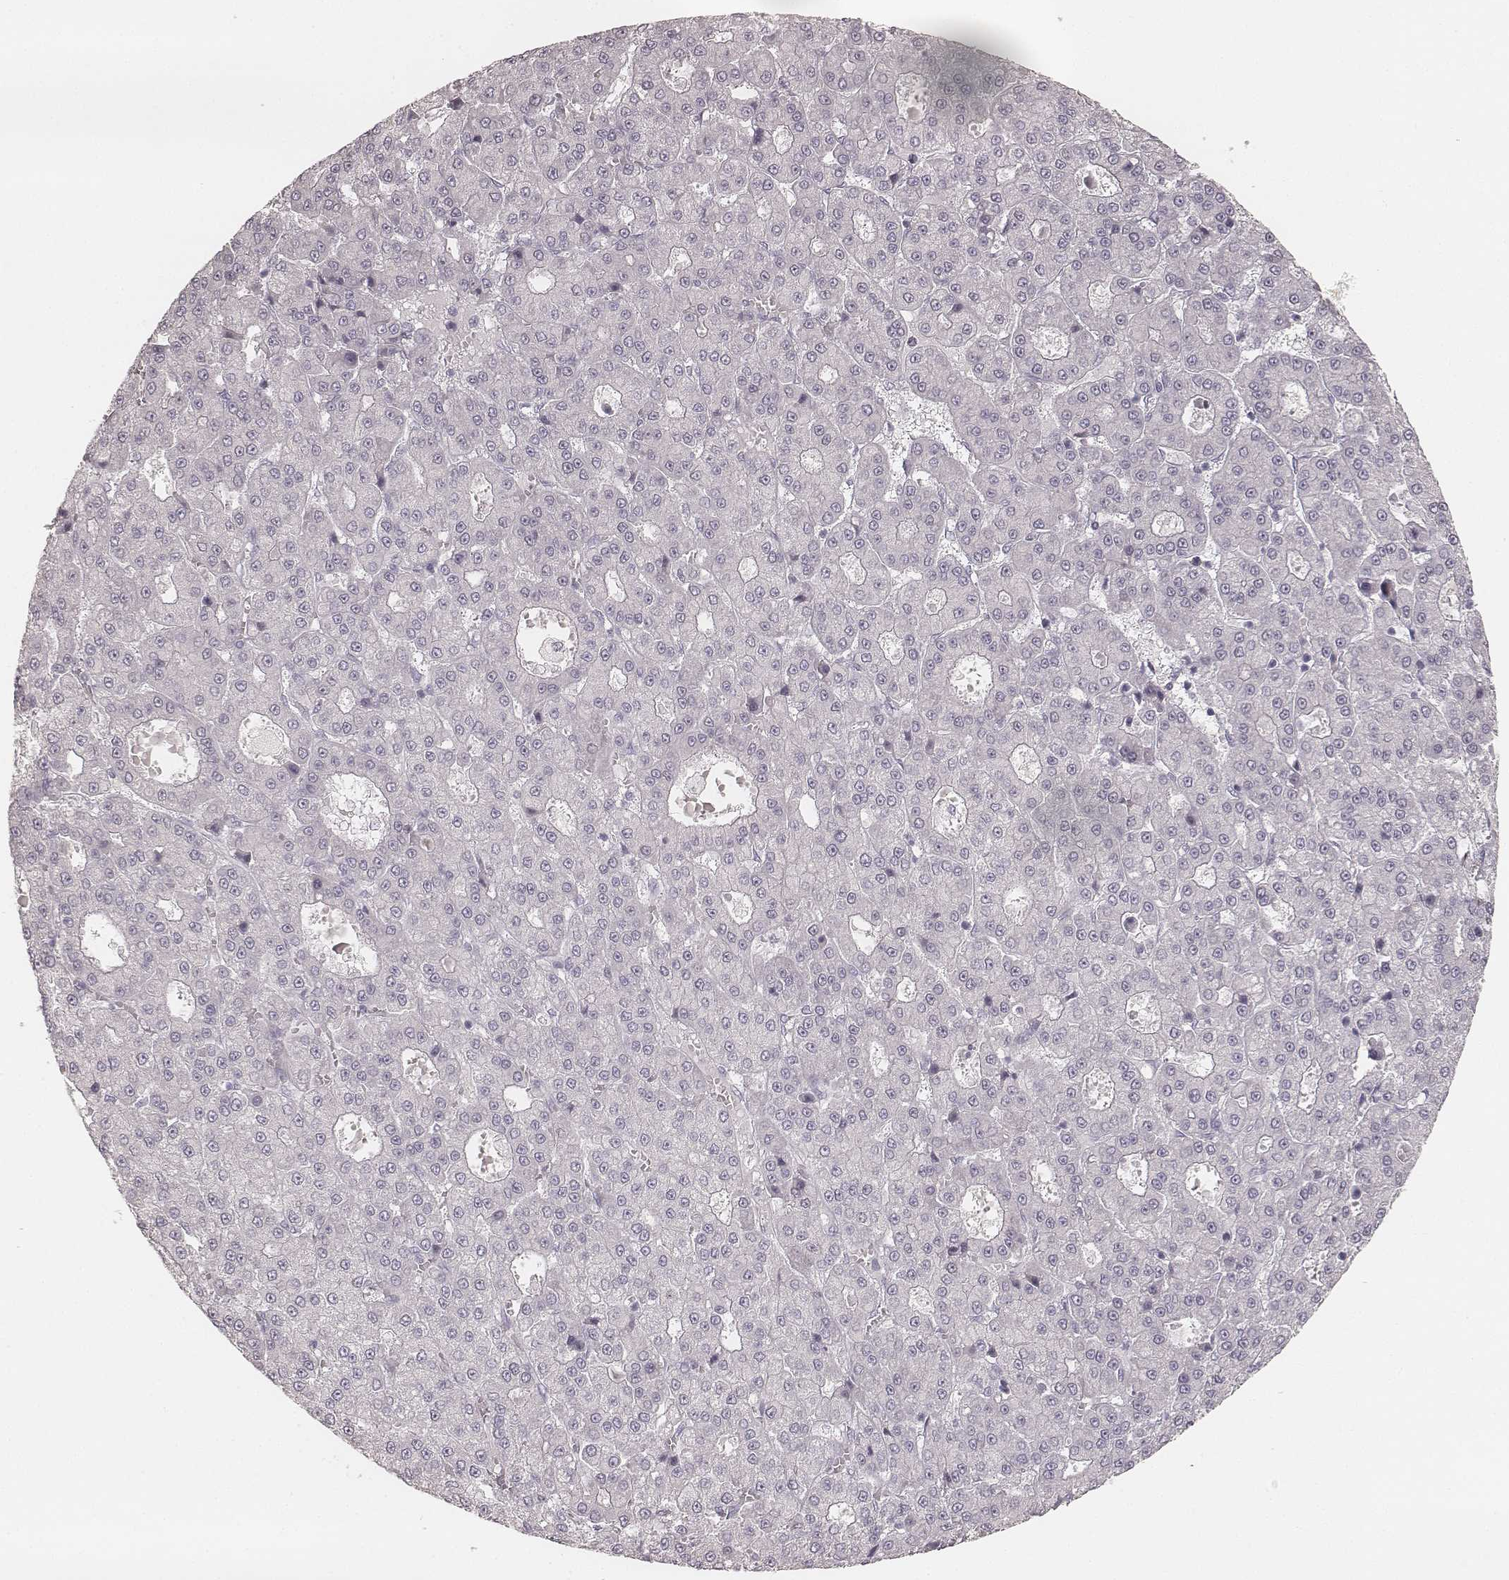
{"staining": {"intensity": "negative", "quantity": "none", "location": "none"}, "tissue": "liver cancer", "cell_type": "Tumor cells", "image_type": "cancer", "snomed": [{"axis": "morphology", "description": "Carcinoma, Hepatocellular, NOS"}, {"axis": "topography", "description": "Liver"}], "caption": "Liver hepatocellular carcinoma was stained to show a protein in brown. There is no significant expression in tumor cells. (DAB (3,3'-diaminobenzidine) IHC with hematoxylin counter stain).", "gene": "KRT31", "patient": {"sex": "male", "age": 70}}